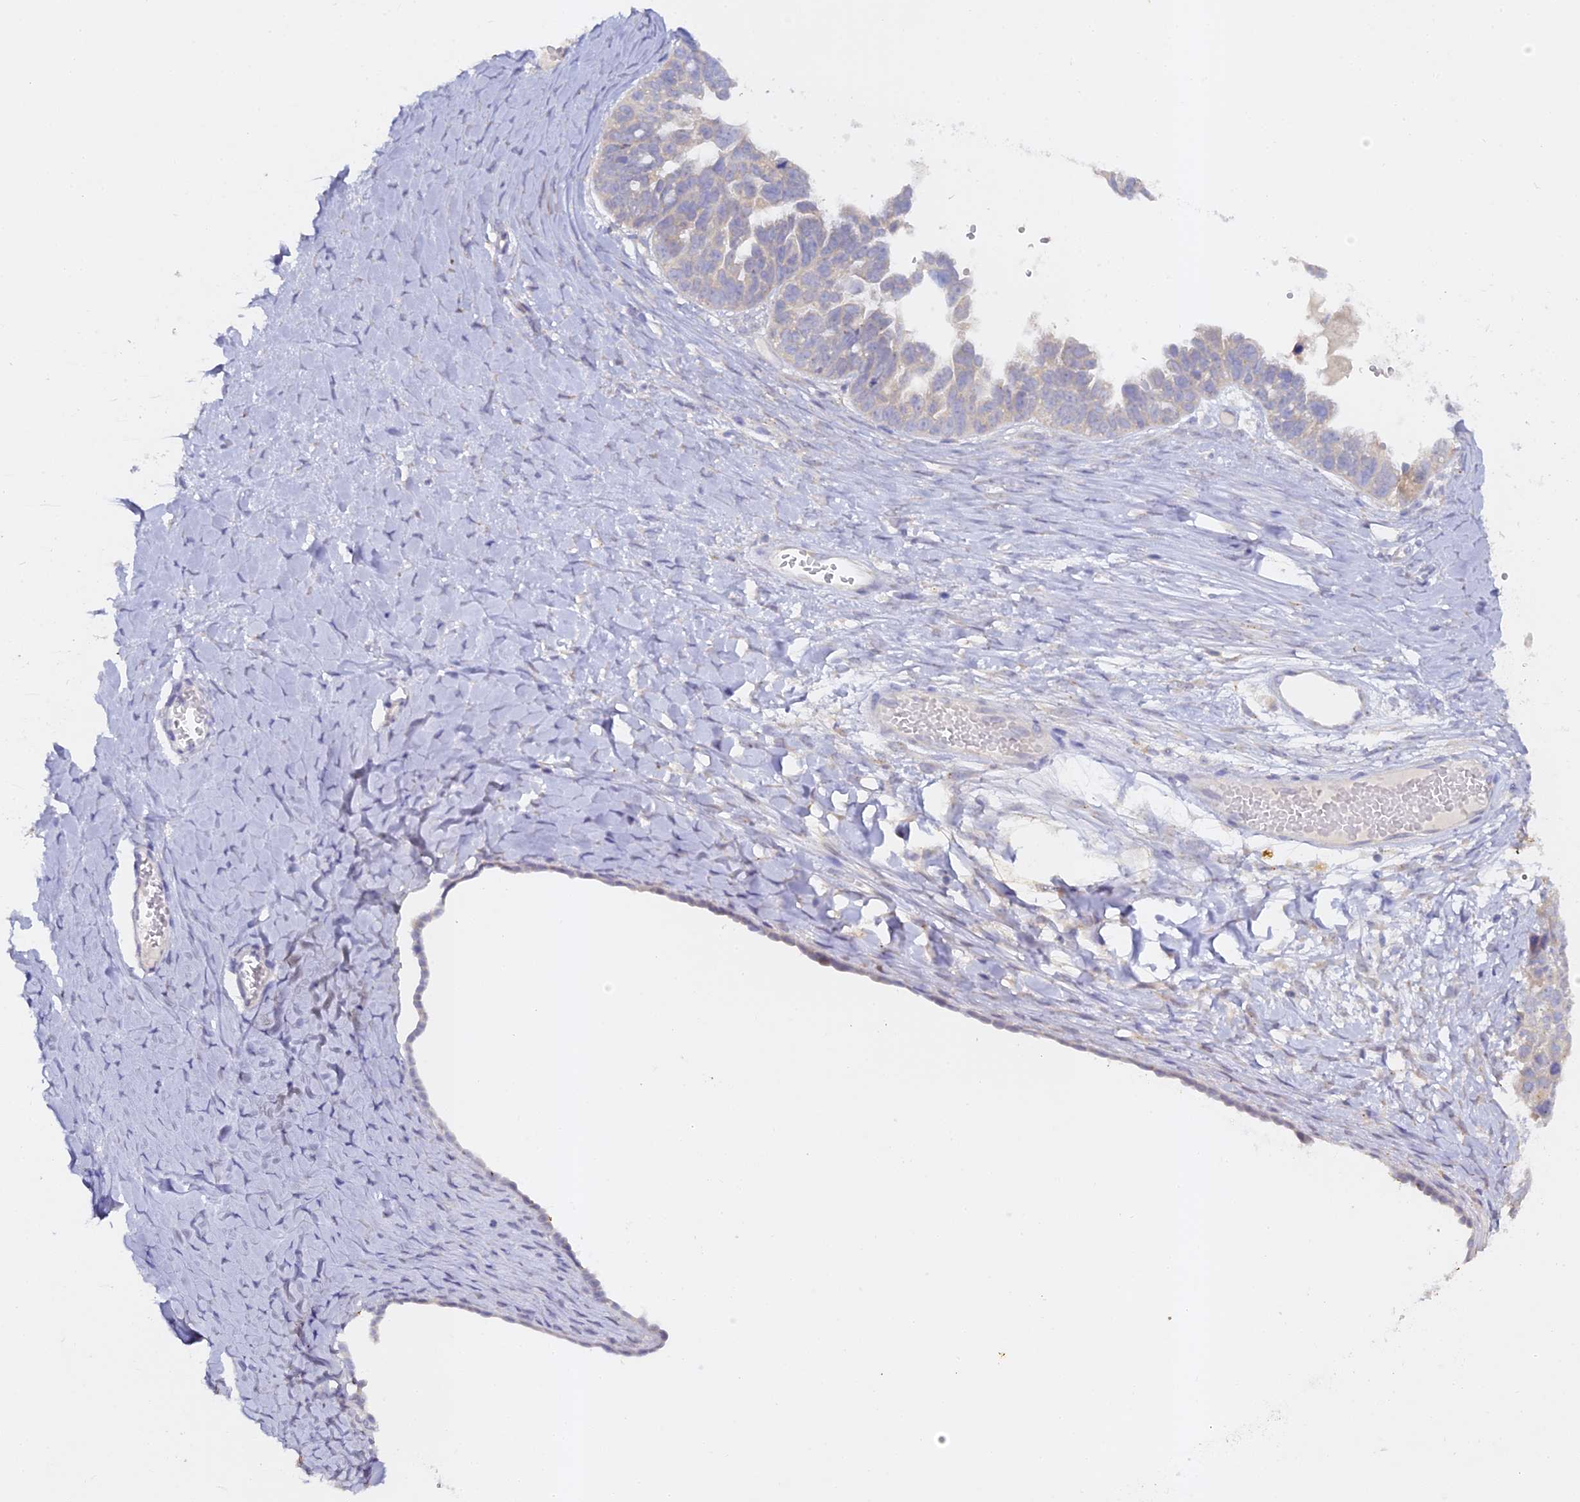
{"staining": {"intensity": "negative", "quantity": "none", "location": "none"}, "tissue": "ovarian cancer", "cell_type": "Tumor cells", "image_type": "cancer", "snomed": [{"axis": "morphology", "description": "Cystadenocarcinoma, serous, NOS"}, {"axis": "topography", "description": "Ovary"}], "caption": "There is no significant expression in tumor cells of ovarian cancer (serous cystadenocarcinoma).", "gene": "DONSON", "patient": {"sex": "female", "age": 79}}